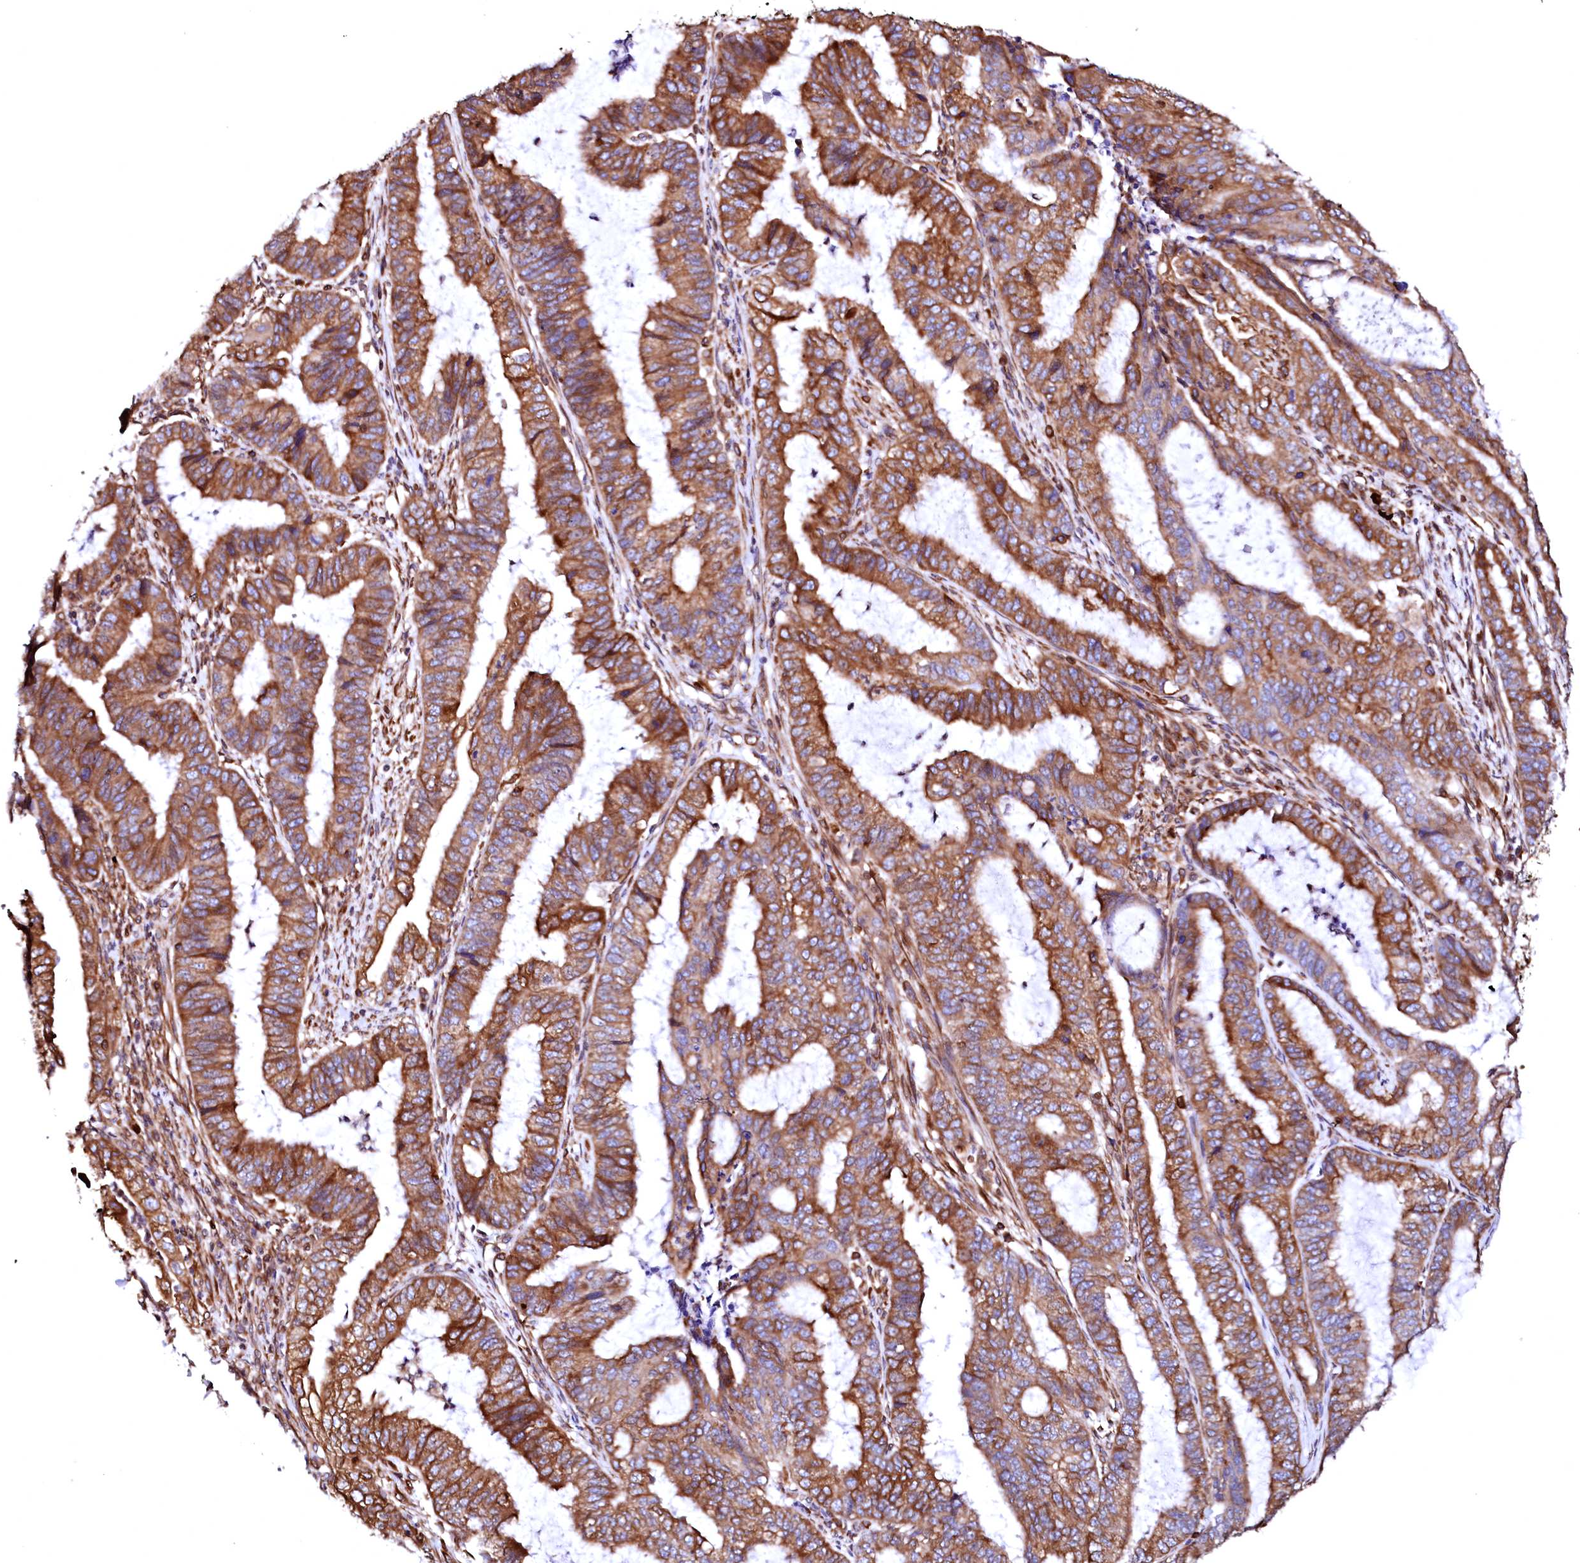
{"staining": {"intensity": "moderate", "quantity": ">75%", "location": "cytoplasmic/membranous"}, "tissue": "endometrial cancer", "cell_type": "Tumor cells", "image_type": "cancer", "snomed": [{"axis": "morphology", "description": "Adenocarcinoma, NOS"}, {"axis": "topography", "description": "Endometrium"}], "caption": "DAB immunohistochemical staining of endometrial cancer (adenocarcinoma) demonstrates moderate cytoplasmic/membranous protein expression in about >75% of tumor cells.", "gene": "DERL1", "patient": {"sex": "female", "age": 51}}